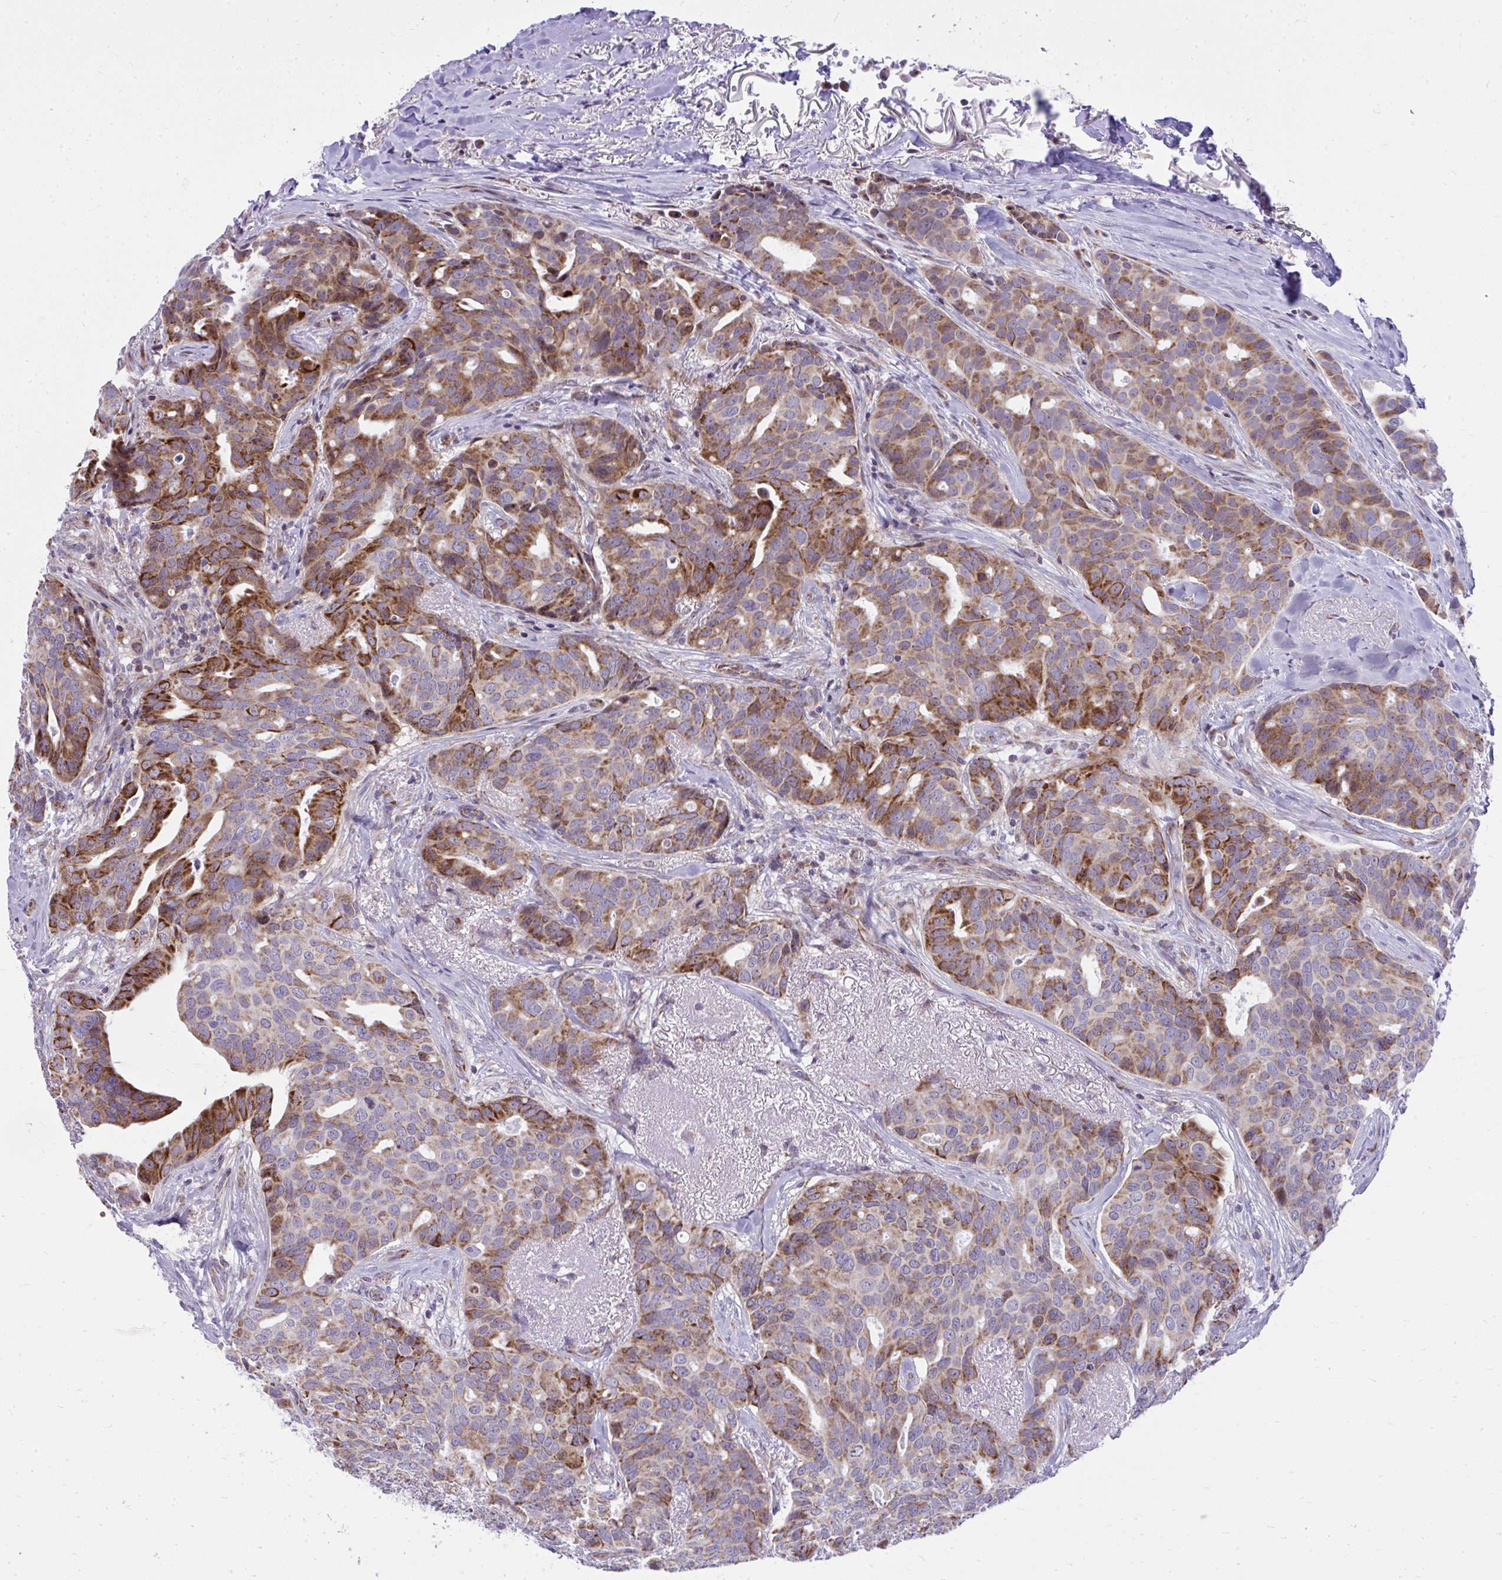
{"staining": {"intensity": "moderate", "quantity": ">75%", "location": "cytoplasmic/membranous"}, "tissue": "breast cancer", "cell_type": "Tumor cells", "image_type": "cancer", "snomed": [{"axis": "morphology", "description": "Duct carcinoma"}, {"axis": "topography", "description": "Breast"}], "caption": "Immunohistochemical staining of human breast cancer reveals moderate cytoplasmic/membranous protein expression in approximately >75% of tumor cells. (DAB IHC with brightfield microscopy, high magnification).", "gene": "GPRIN3", "patient": {"sex": "female", "age": 54}}